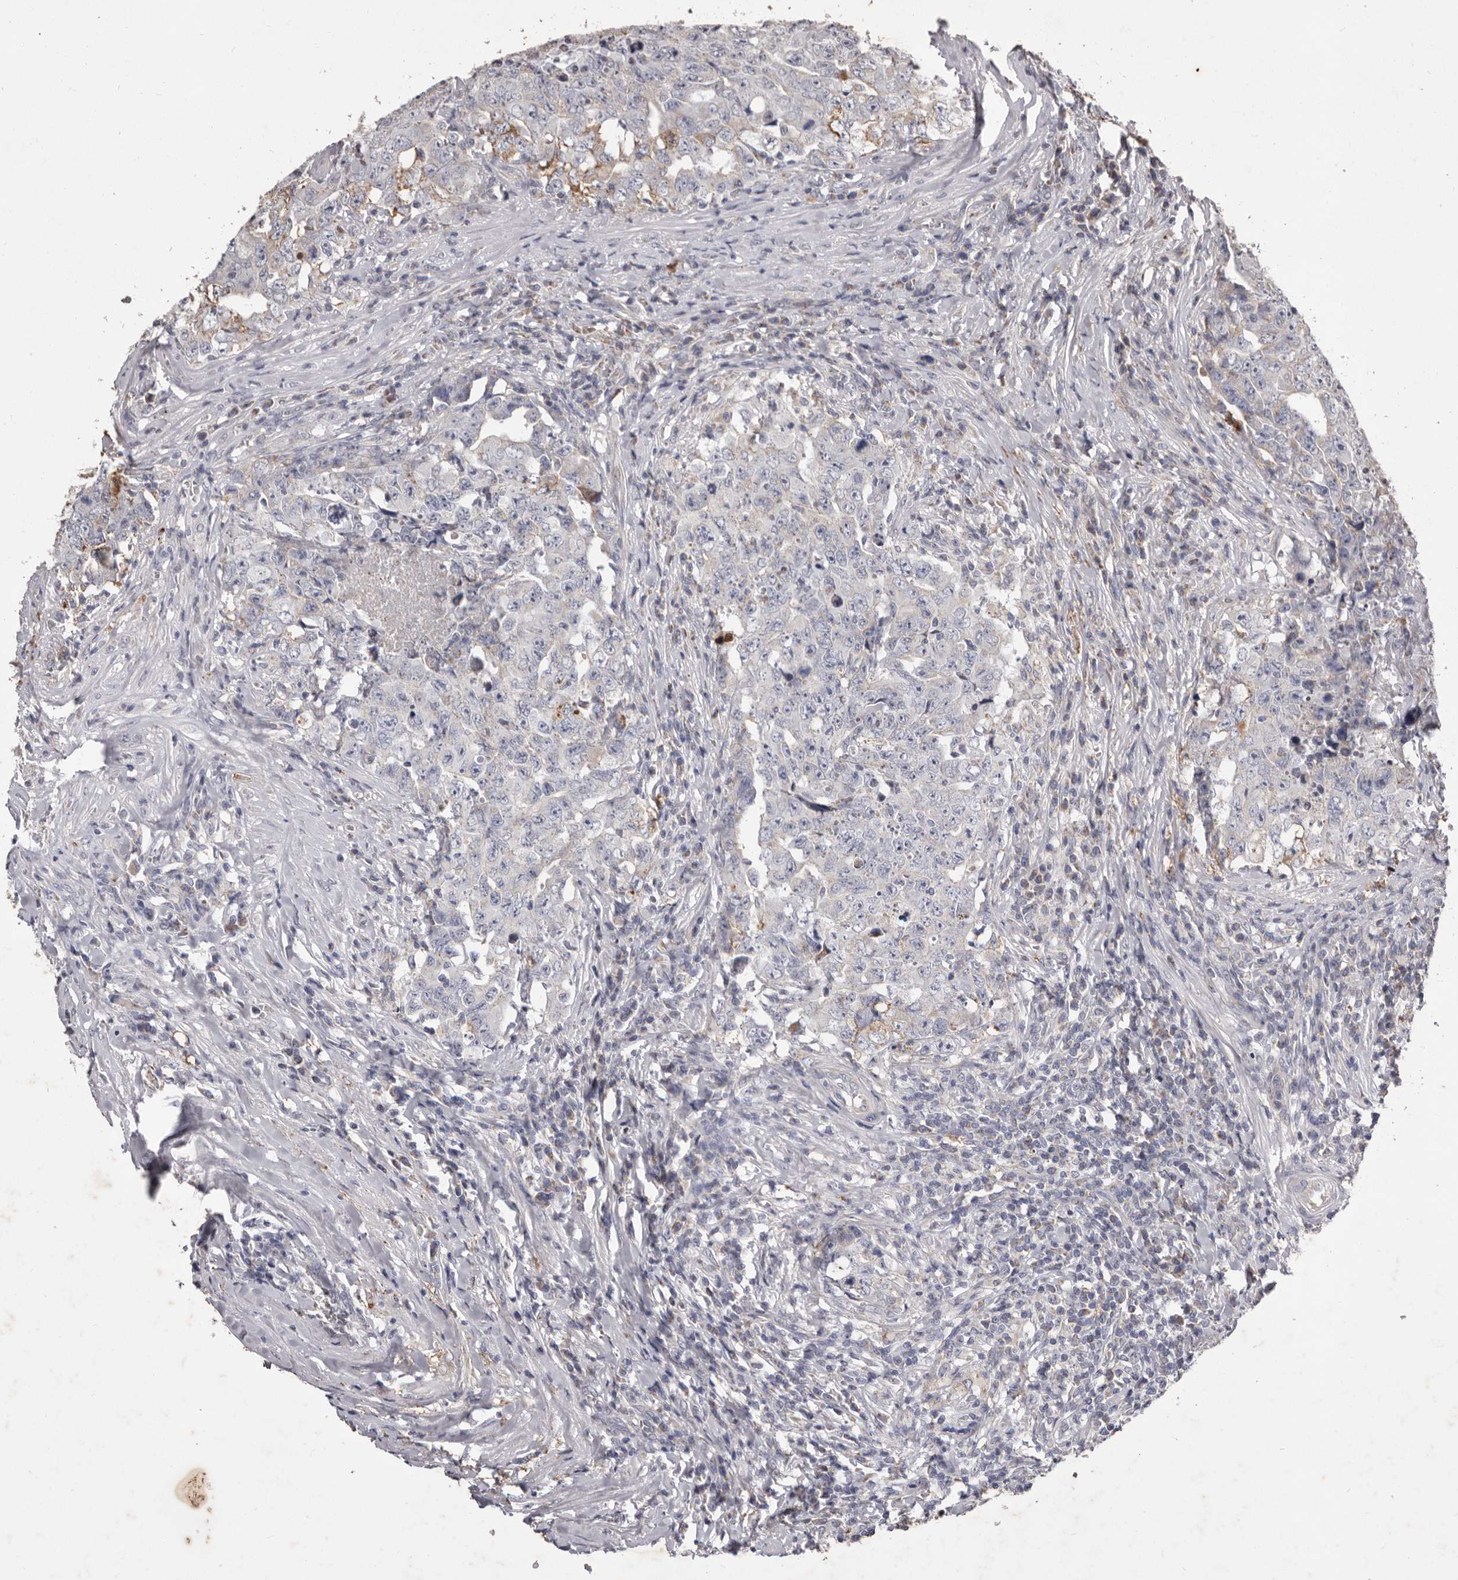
{"staining": {"intensity": "moderate", "quantity": "<25%", "location": "cytoplasmic/membranous"}, "tissue": "testis cancer", "cell_type": "Tumor cells", "image_type": "cancer", "snomed": [{"axis": "morphology", "description": "Carcinoma, Embryonal, NOS"}, {"axis": "topography", "description": "Testis"}], "caption": "Moderate cytoplasmic/membranous protein positivity is seen in about <25% of tumor cells in embryonal carcinoma (testis).", "gene": "CXCL14", "patient": {"sex": "male", "age": 26}}